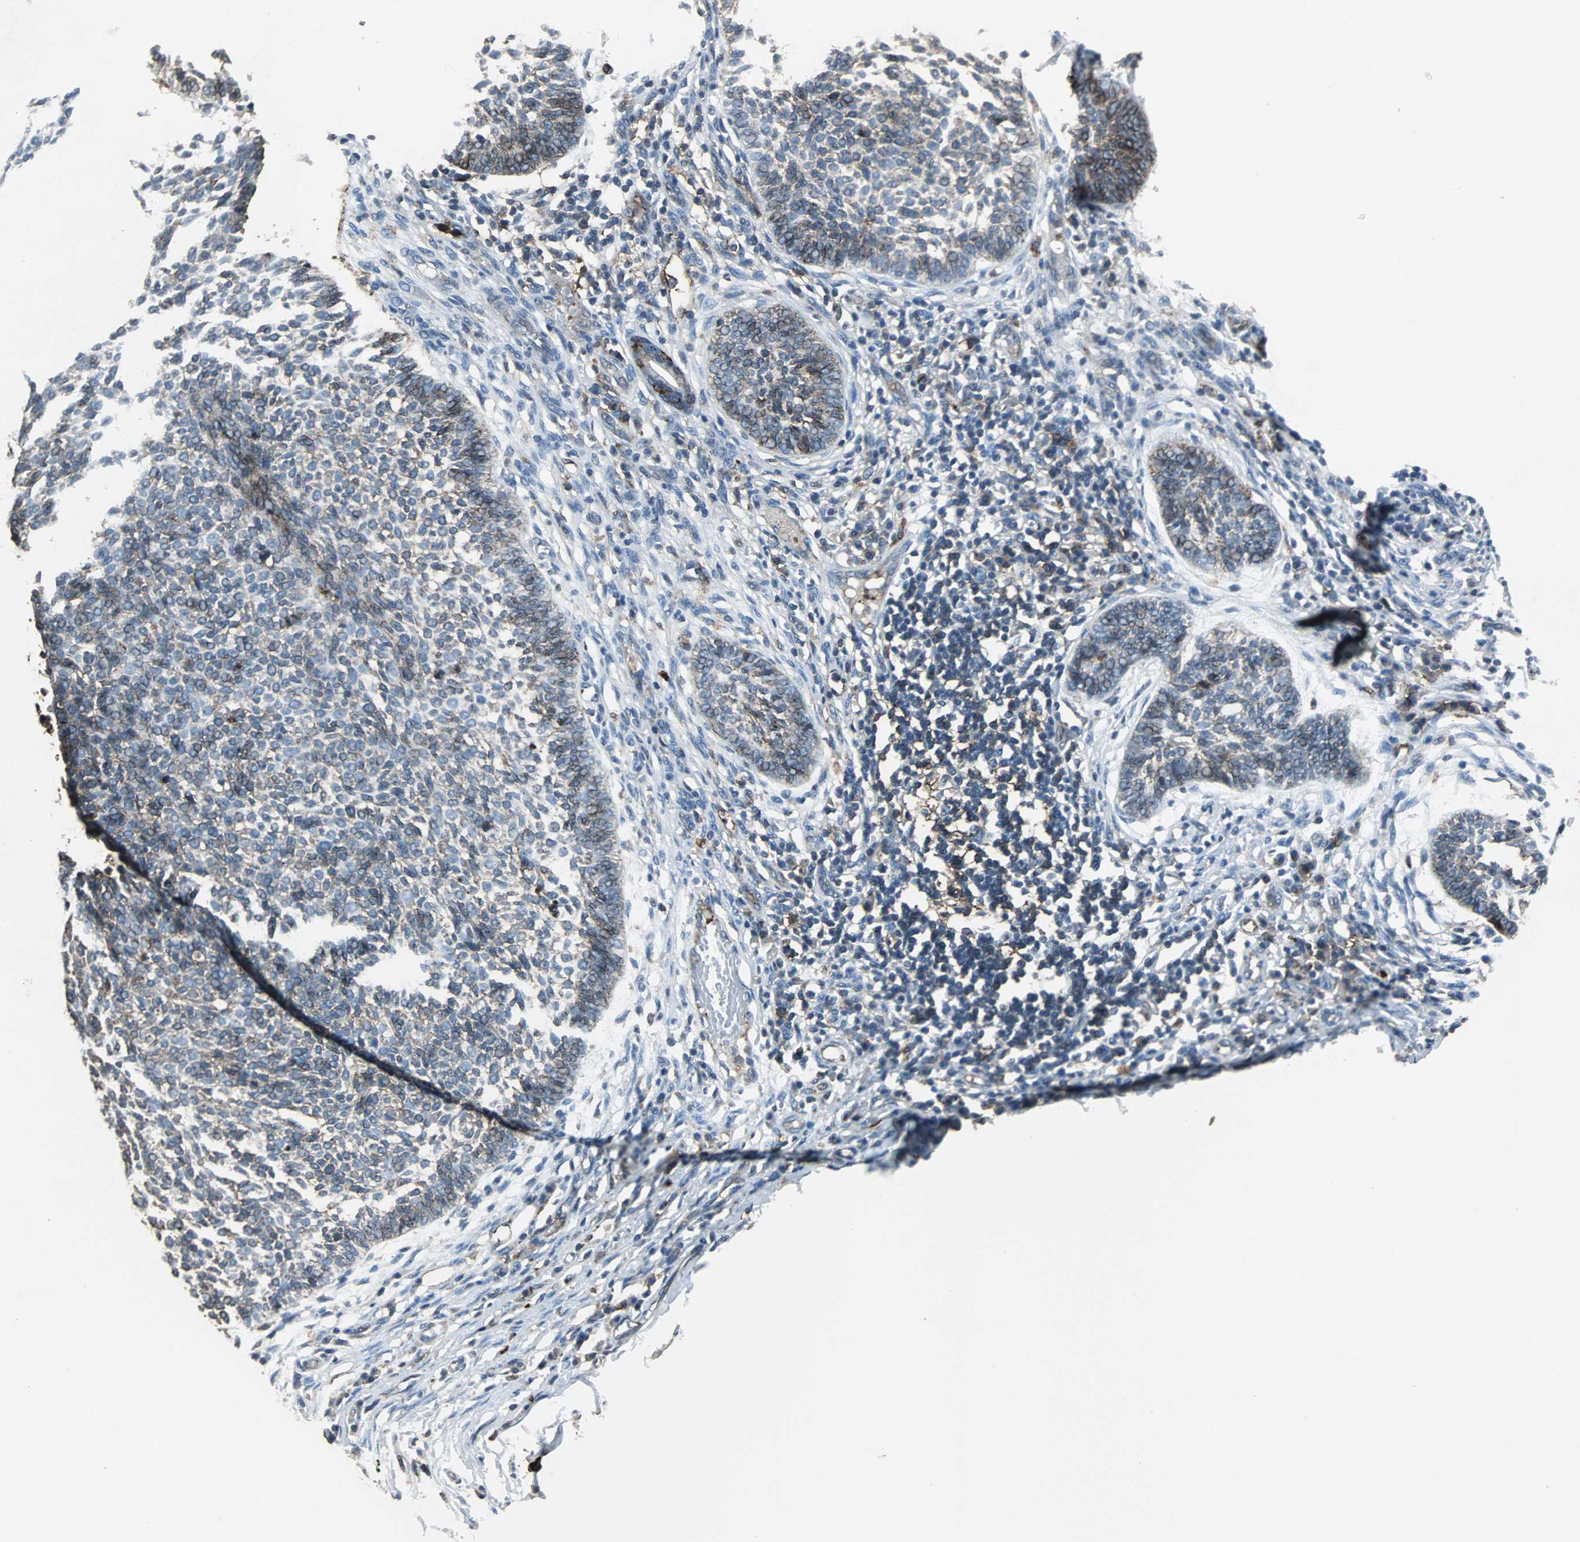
{"staining": {"intensity": "weak", "quantity": "25%-75%", "location": "cytoplasmic/membranous"}, "tissue": "skin cancer", "cell_type": "Tumor cells", "image_type": "cancer", "snomed": [{"axis": "morphology", "description": "Normal tissue, NOS"}, {"axis": "morphology", "description": "Basal cell carcinoma"}, {"axis": "topography", "description": "Skin"}], "caption": "Protein expression analysis of skin cancer reveals weak cytoplasmic/membranous expression in about 25%-75% of tumor cells. (Stains: DAB in brown, nuclei in blue, Microscopy: brightfield microscopy at high magnification).", "gene": "F11R", "patient": {"sex": "male", "age": 87}}